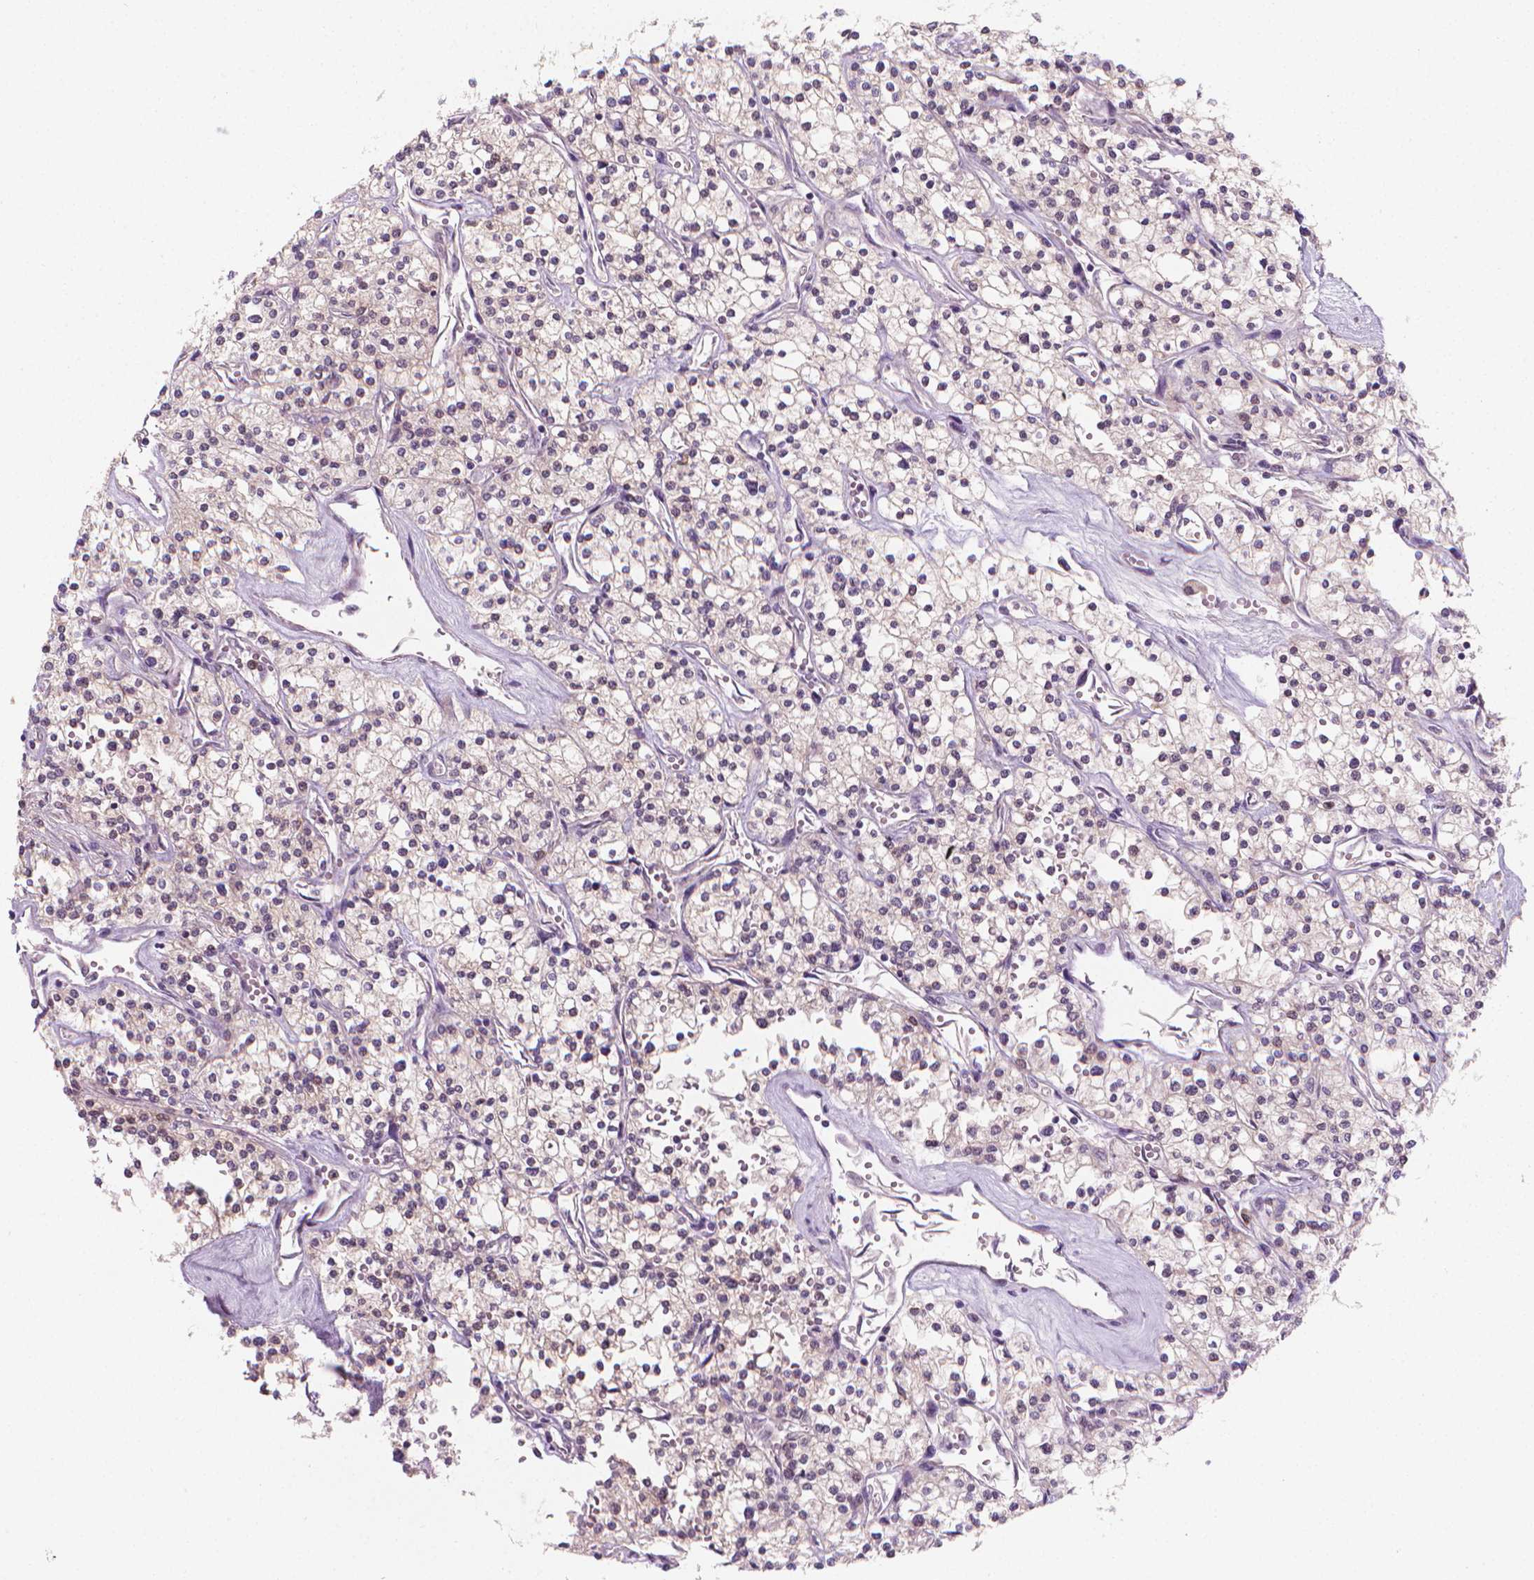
{"staining": {"intensity": "negative", "quantity": "none", "location": "none"}, "tissue": "renal cancer", "cell_type": "Tumor cells", "image_type": "cancer", "snomed": [{"axis": "morphology", "description": "Adenocarcinoma, NOS"}, {"axis": "topography", "description": "Kidney"}], "caption": "Renal adenocarcinoma stained for a protein using immunohistochemistry (IHC) exhibits no expression tumor cells.", "gene": "TNFAIP2", "patient": {"sex": "male", "age": 80}}